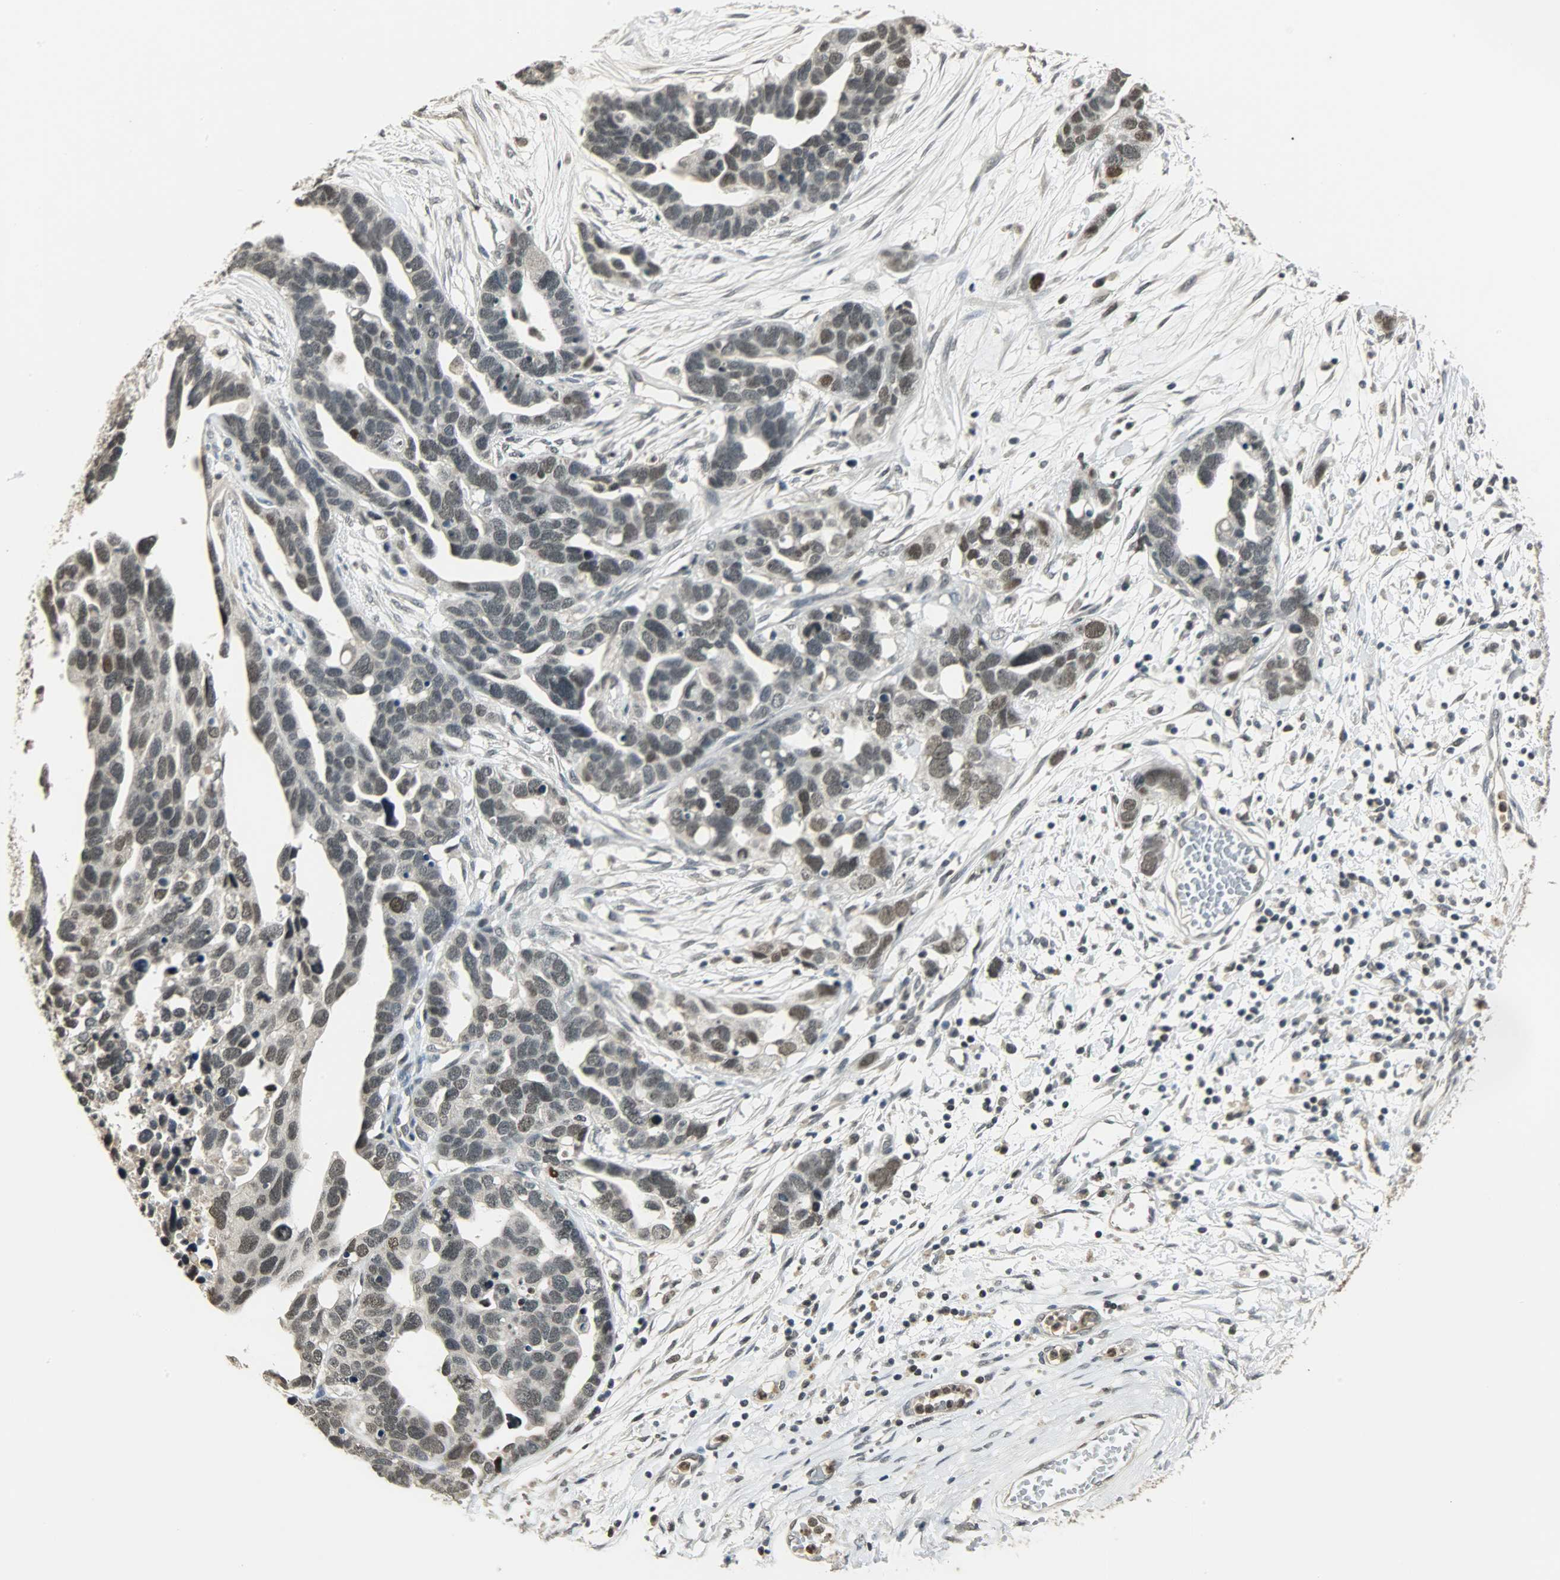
{"staining": {"intensity": "weak", "quantity": "<25%", "location": "nuclear"}, "tissue": "ovarian cancer", "cell_type": "Tumor cells", "image_type": "cancer", "snomed": [{"axis": "morphology", "description": "Cystadenocarcinoma, serous, NOS"}, {"axis": "topography", "description": "Ovary"}], "caption": "The photomicrograph displays no staining of tumor cells in serous cystadenocarcinoma (ovarian). The staining is performed using DAB brown chromogen with nuclei counter-stained in using hematoxylin.", "gene": "SMARCA5", "patient": {"sex": "female", "age": 54}}